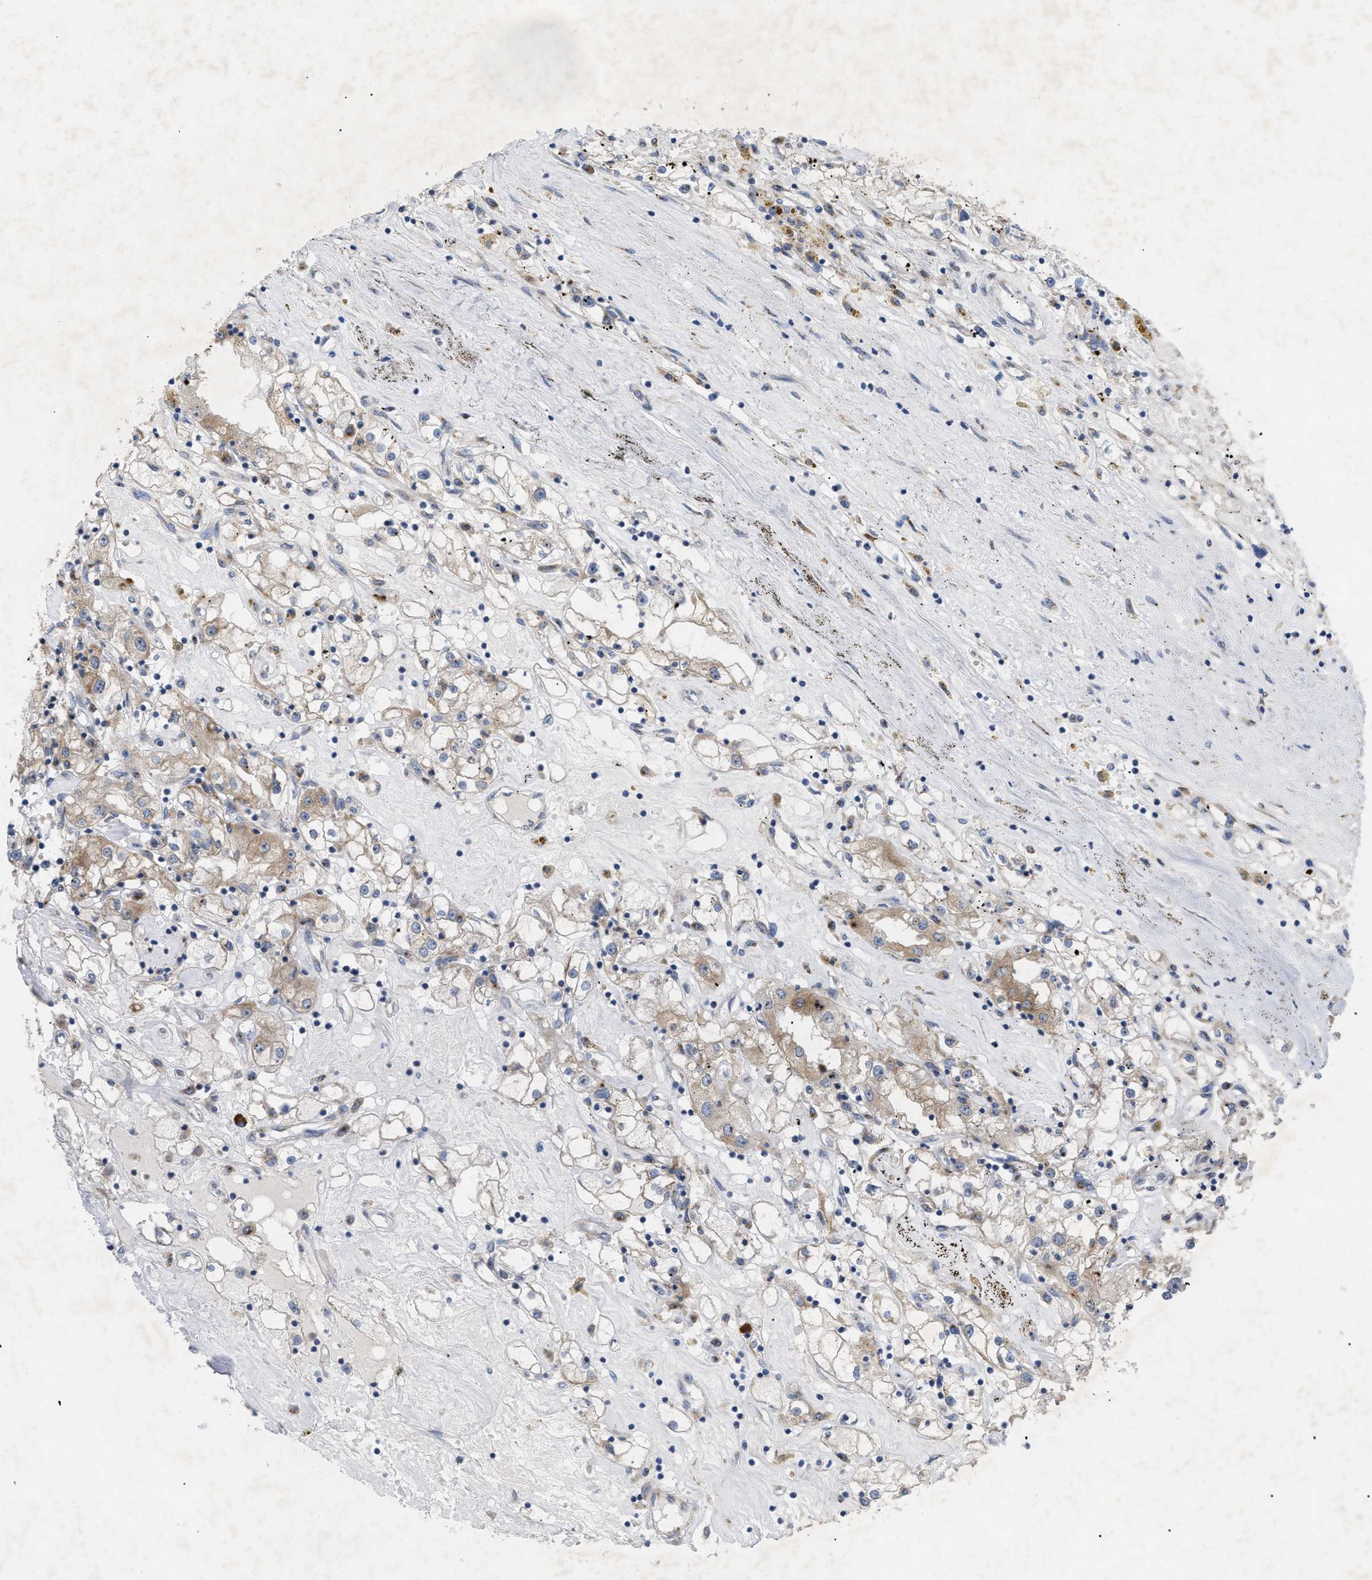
{"staining": {"intensity": "moderate", "quantity": "25%-75%", "location": "cytoplasmic/membranous"}, "tissue": "renal cancer", "cell_type": "Tumor cells", "image_type": "cancer", "snomed": [{"axis": "morphology", "description": "Adenocarcinoma, NOS"}, {"axis": "topography", "description": "Kidney"}], "caption": "Protein staining of renal cancer (adenocarcinoma) tissue exhibits moderate cytoplasmic/membranous expression in about 25%-75% of tumor cells.", "gene": "SLC50A1", "patient": {"sex": "male", "age": 56}}